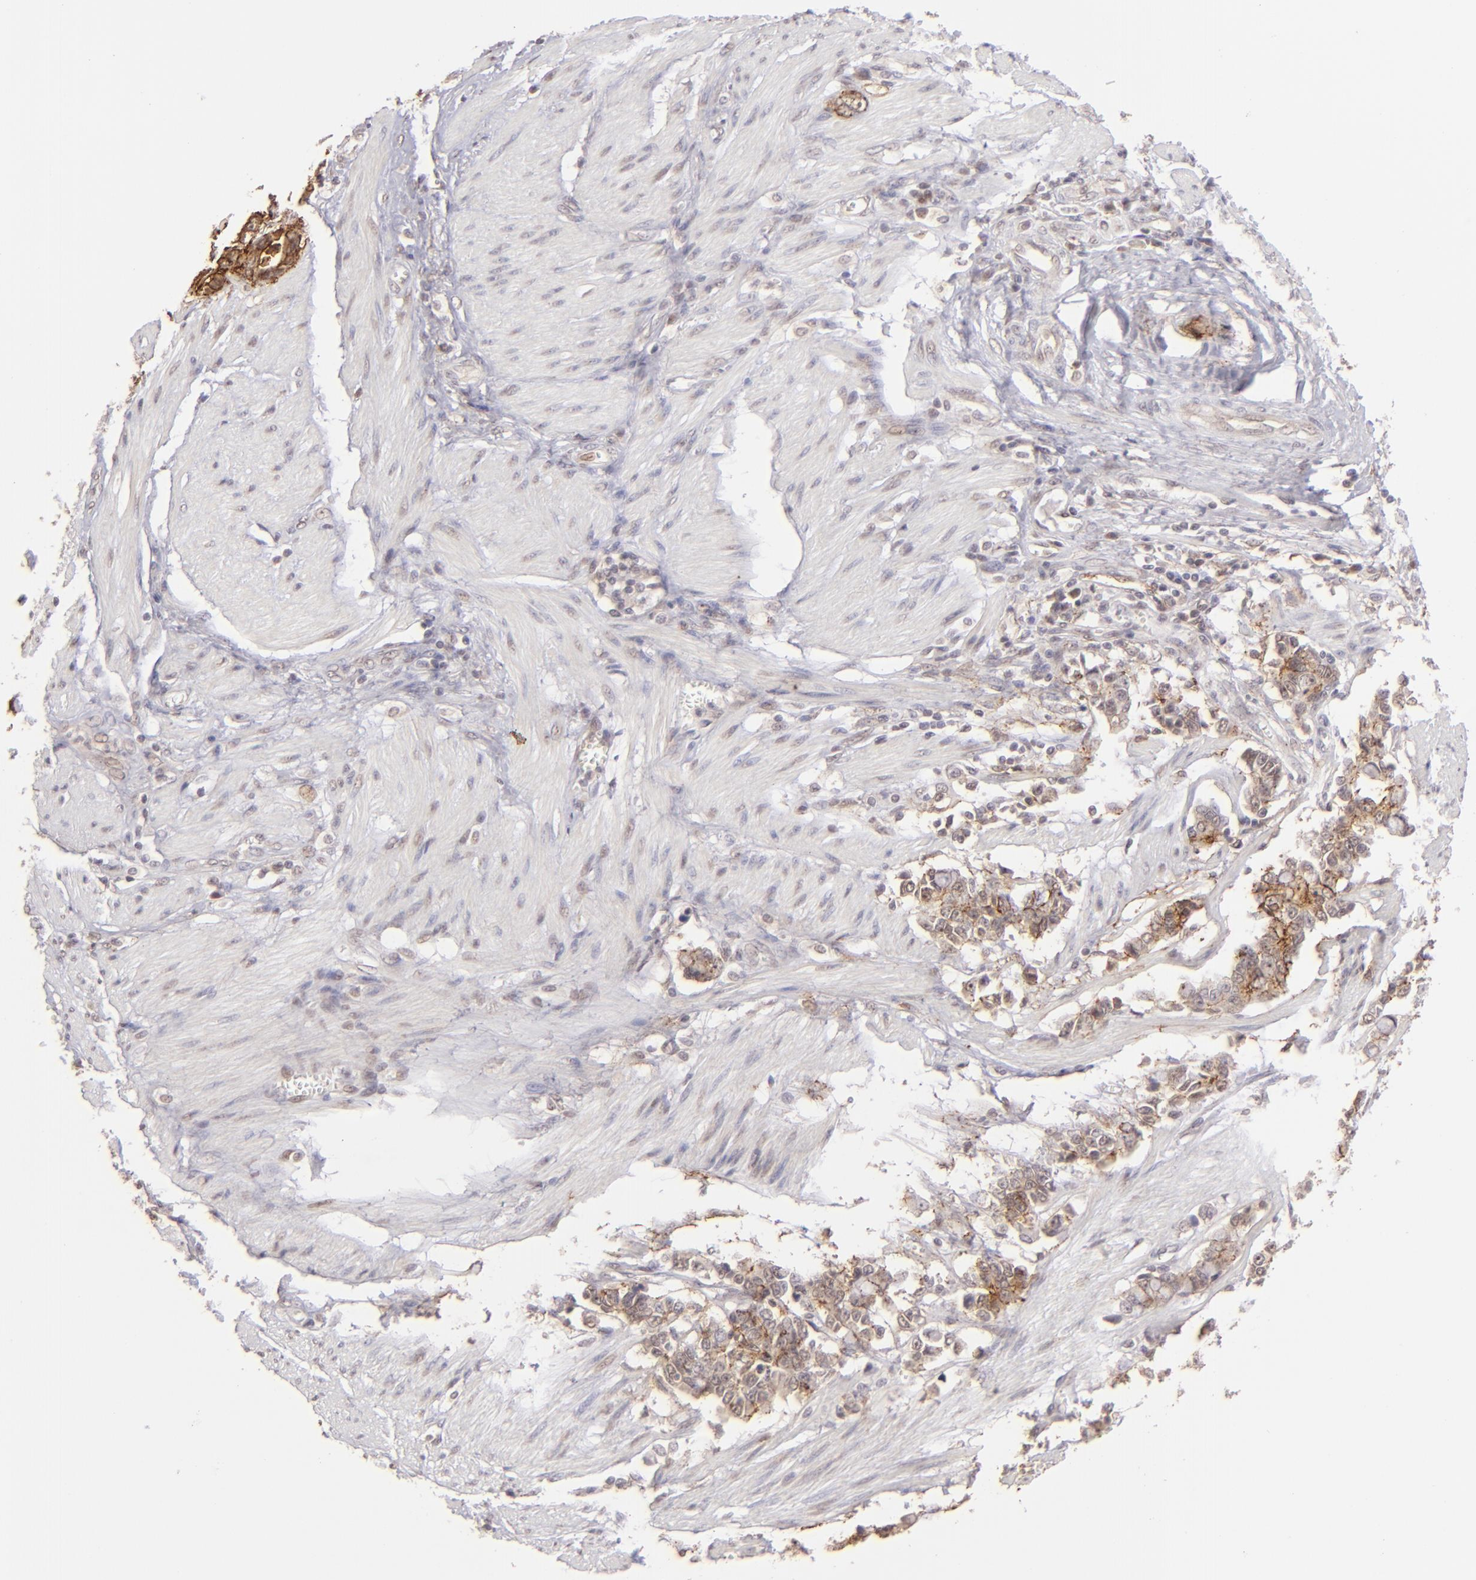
{"staining": {"intensity": "strong", "quantity": ">75%", "location": "cytoplasmic/membranous"}, "tissue": "stomach cancer", "cell_type": "Tumor cells", "image_type": "cancer", "snomed": [{"axis": "morphology", "description": "Adenocarcinoma, NOS"}, {"axis": "topography", "description": "Stomach"}], "caption": "Immunohistochemistry micrograph of neoplastic tissue: stomach adenocarcinoma stained using immunohistochemistry (IHC) reveals high levels of strong protein expression localized specifically in the cytoplasmic/membranous of tumor cells, appearing as a cytoplasmic/membranous brown color.", "gene": "CLDN1", "patient": {"sex": "male", "age": 78}}